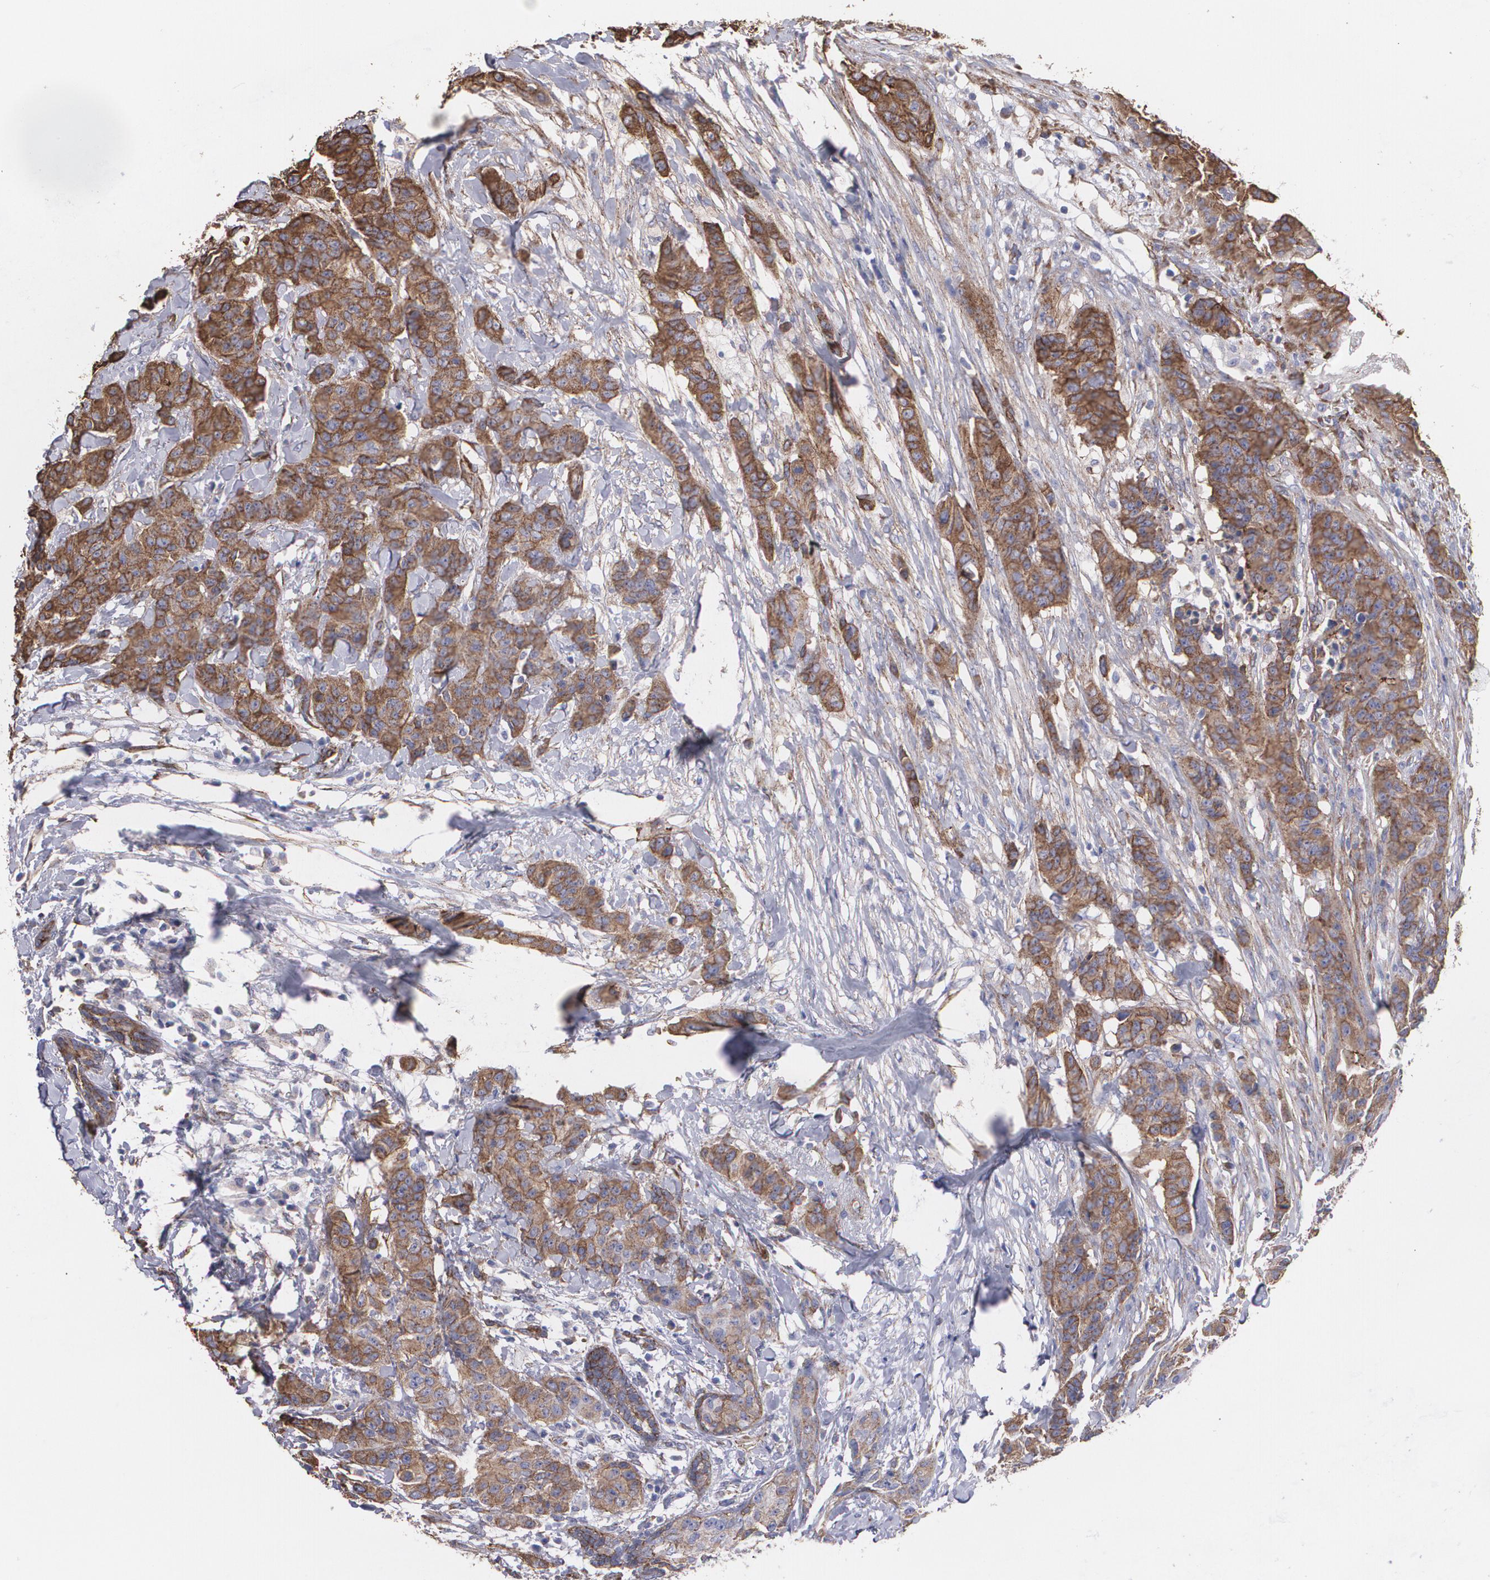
{"staining": {"intensity": "strong", "quantity": ">75%", "location": "cytoplasmic/membranous"}, "tissue": "breast cancer", "cell_type": "Tumor cells", "image_type": "cancer", "snomed": [{"axis": "morphology", "description": "Duct carcinoma"}, {"axis": "topography", "description": "Breast"}], "caption": "A high amount of strong cytoplasmic/membranous expression is seen in about >75% of tumor cells in invasive ductal carcinoma (breast) tissue.", "gene": "TJP1", "patient": {"sex": "female", "age": 40}}